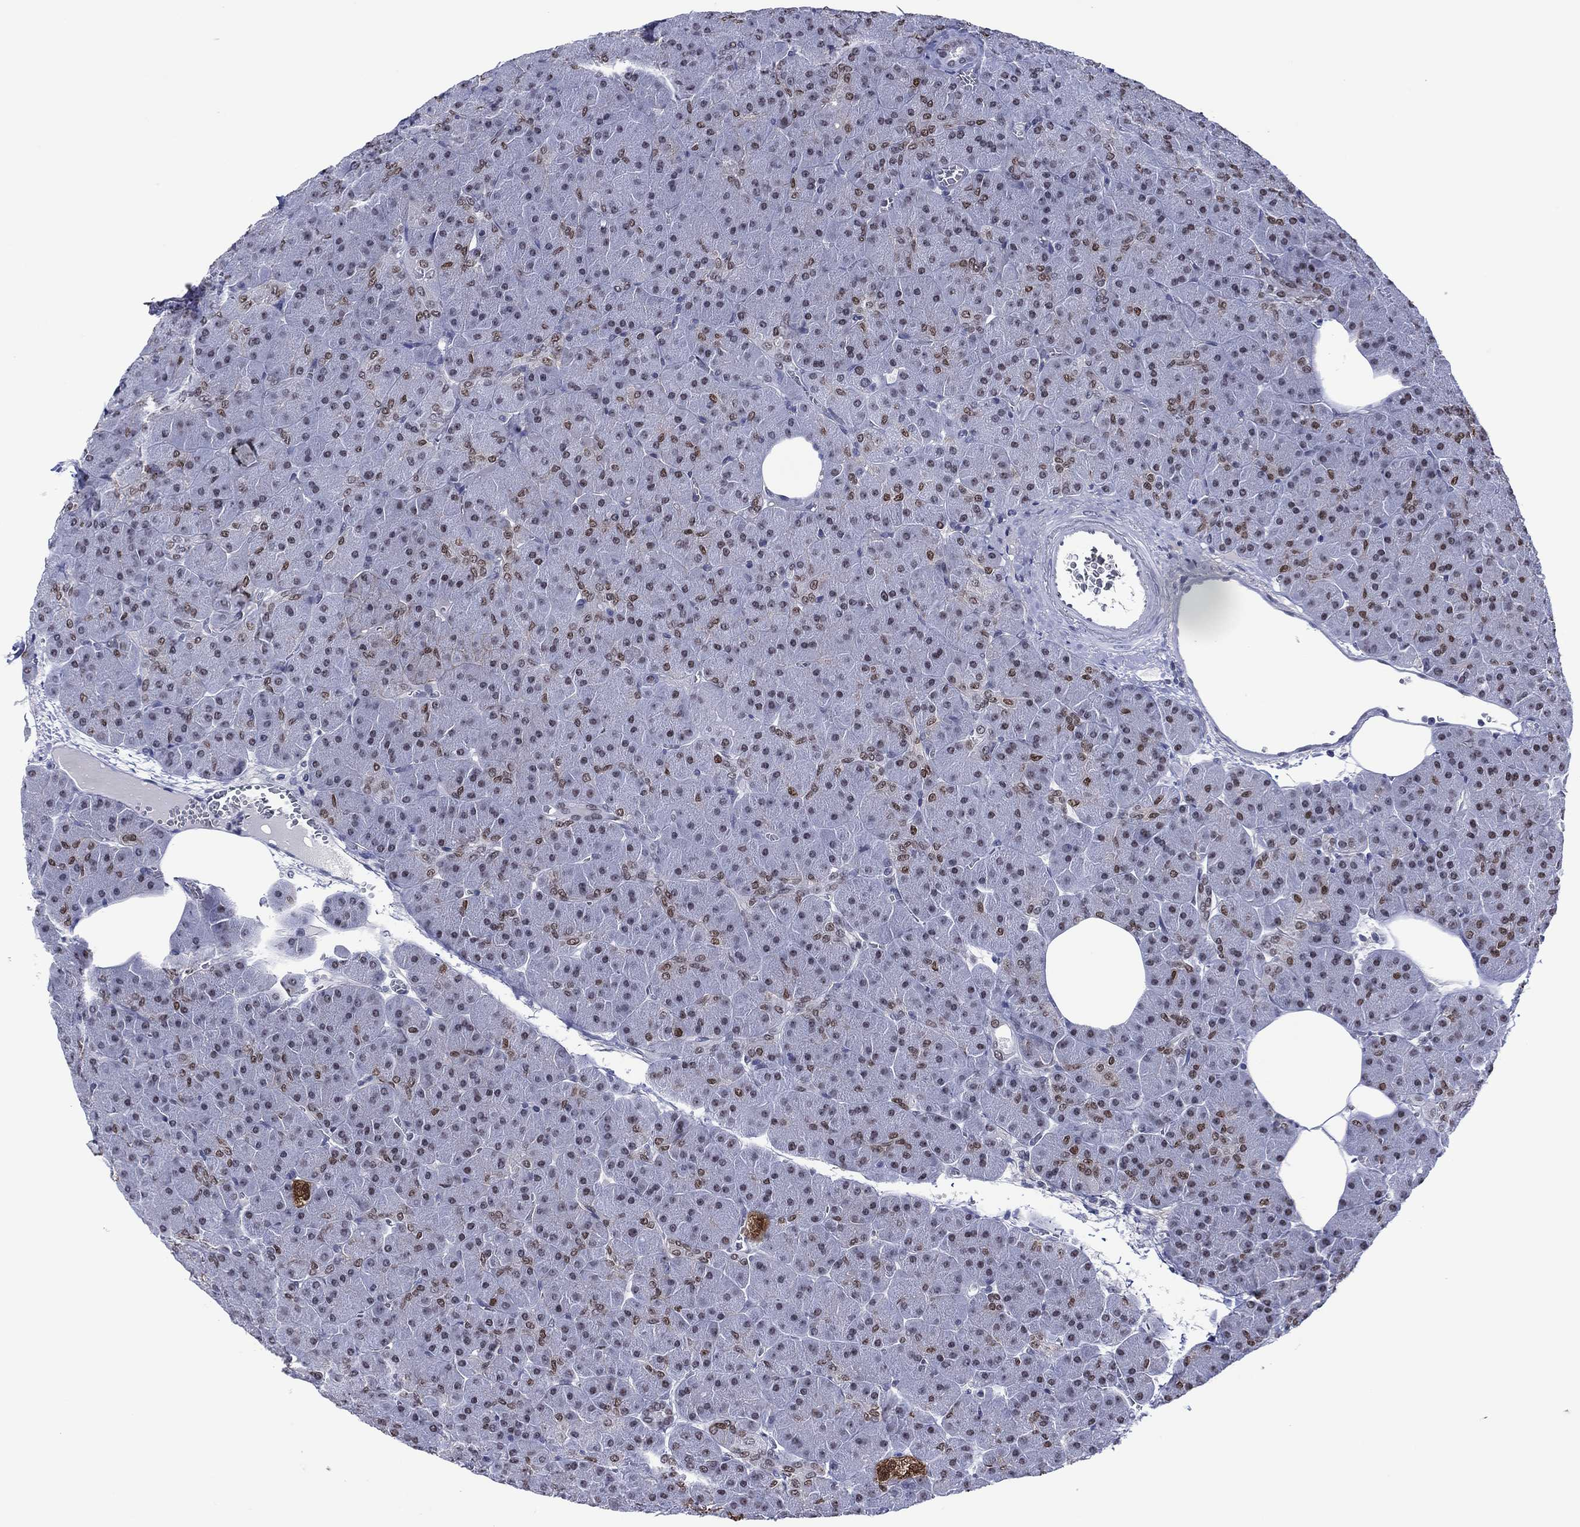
{"staining": {"intensity": "strong", "quantity": "<25%", "location": "nuclear"}, "tissue": "pancreas", "cell_type": "Exocrine glandular cells", "image_type": "normal", "snomed": [{"axis": "morphology", "description": "Normal tissue, NOS"}, {"axis": "topography", "description": "Pancreas"}], "caption": "Protein staining of benign pancreas demonstrates strong nuclear positivity in approximately <25% of exocrine glandular cells.", "gene": "GATA6", "patient": {"sex": "male", "age": 61}}